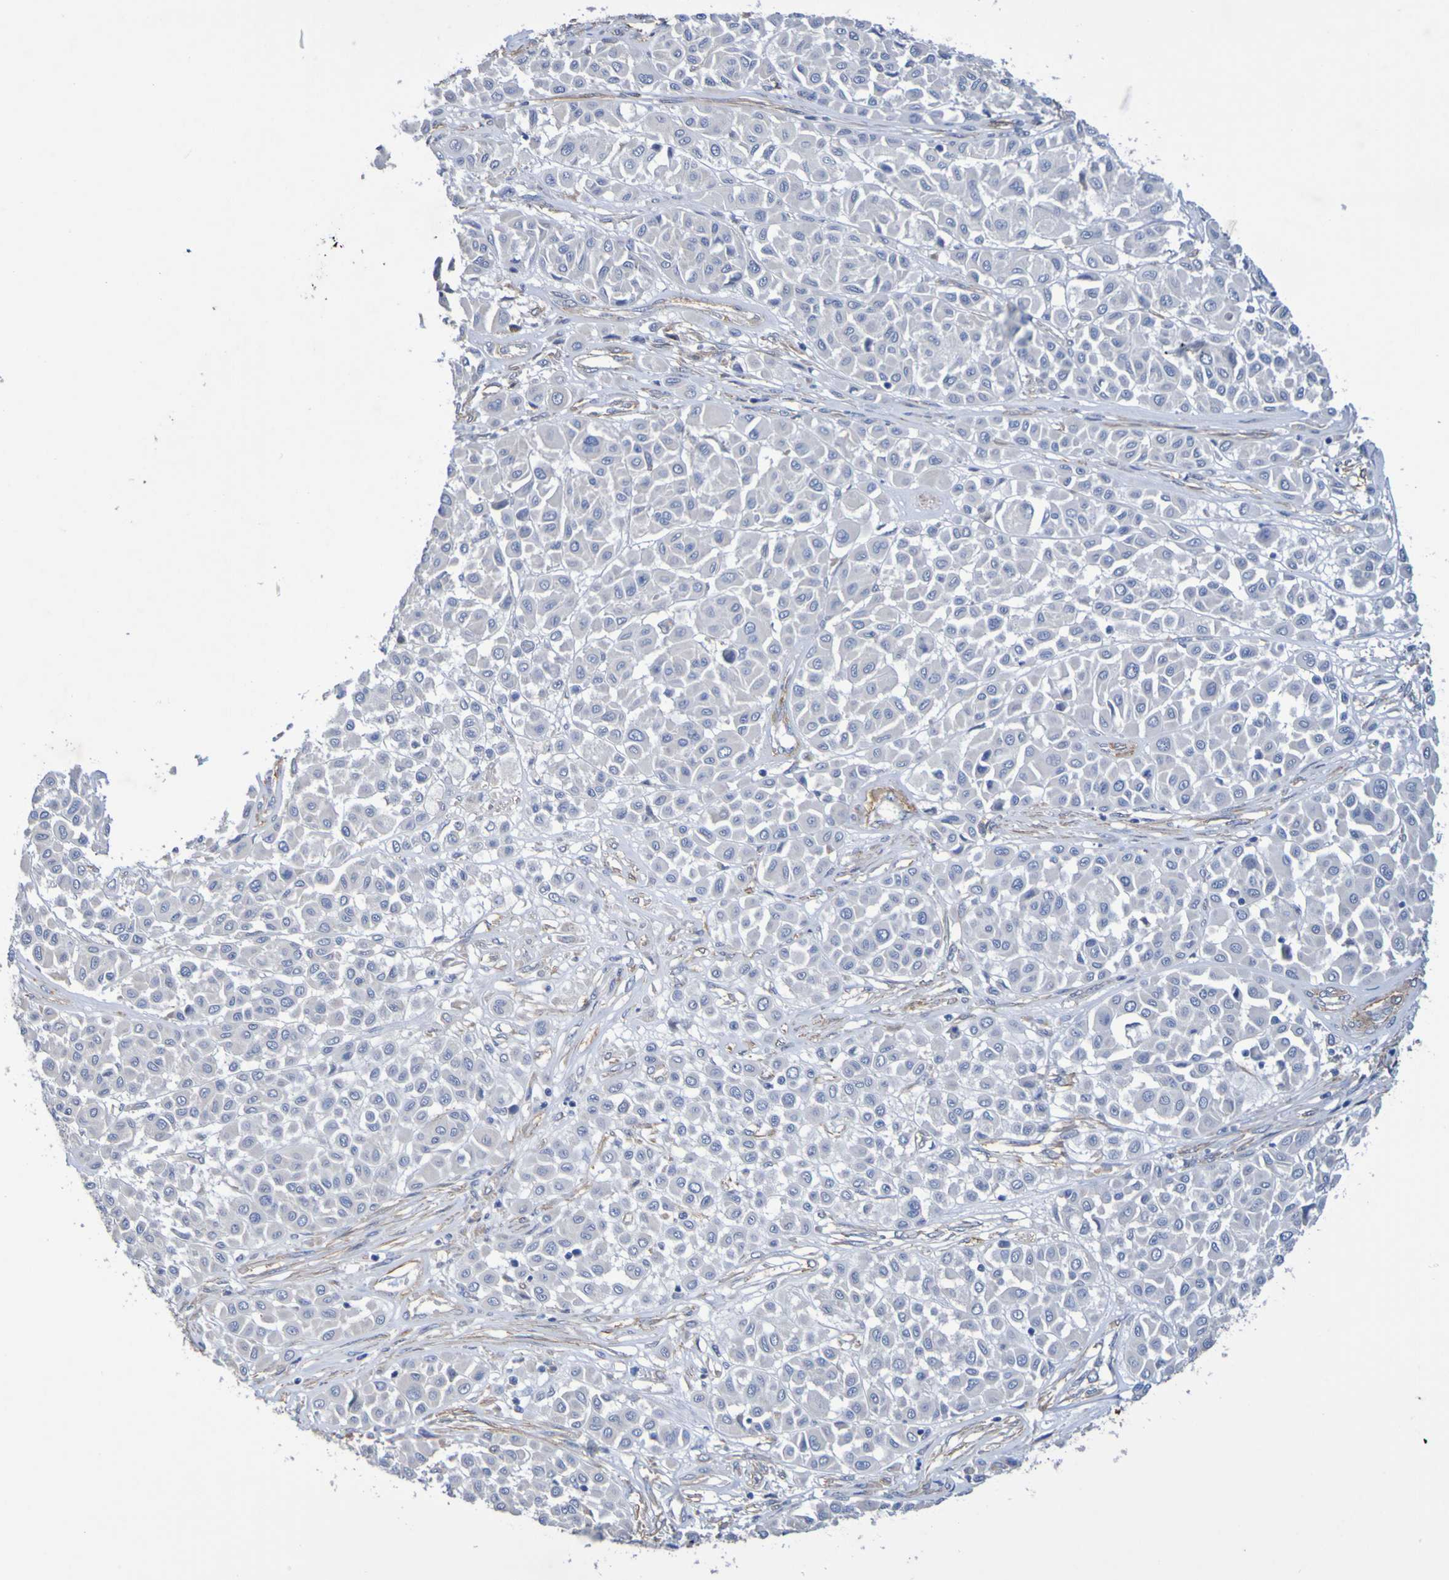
{"staining": {"intensity": "negative", "quantity": "none", "location": "none"}, "tissue": "melanoma", "cell_type": "Tumor cells", "image_type": "cancer", "snomed": [{"axis": "morphology", "description": "Malignant melanoma, Metastatic site"}, {"axis": "topography", "description": "Soft tissue"}], "caption": "Tumor cells are negative for protein expression in human malignant melanoma (metastatic site).", "gene": "SRPRB", "patient": {"sex": "male", "age": 41}}